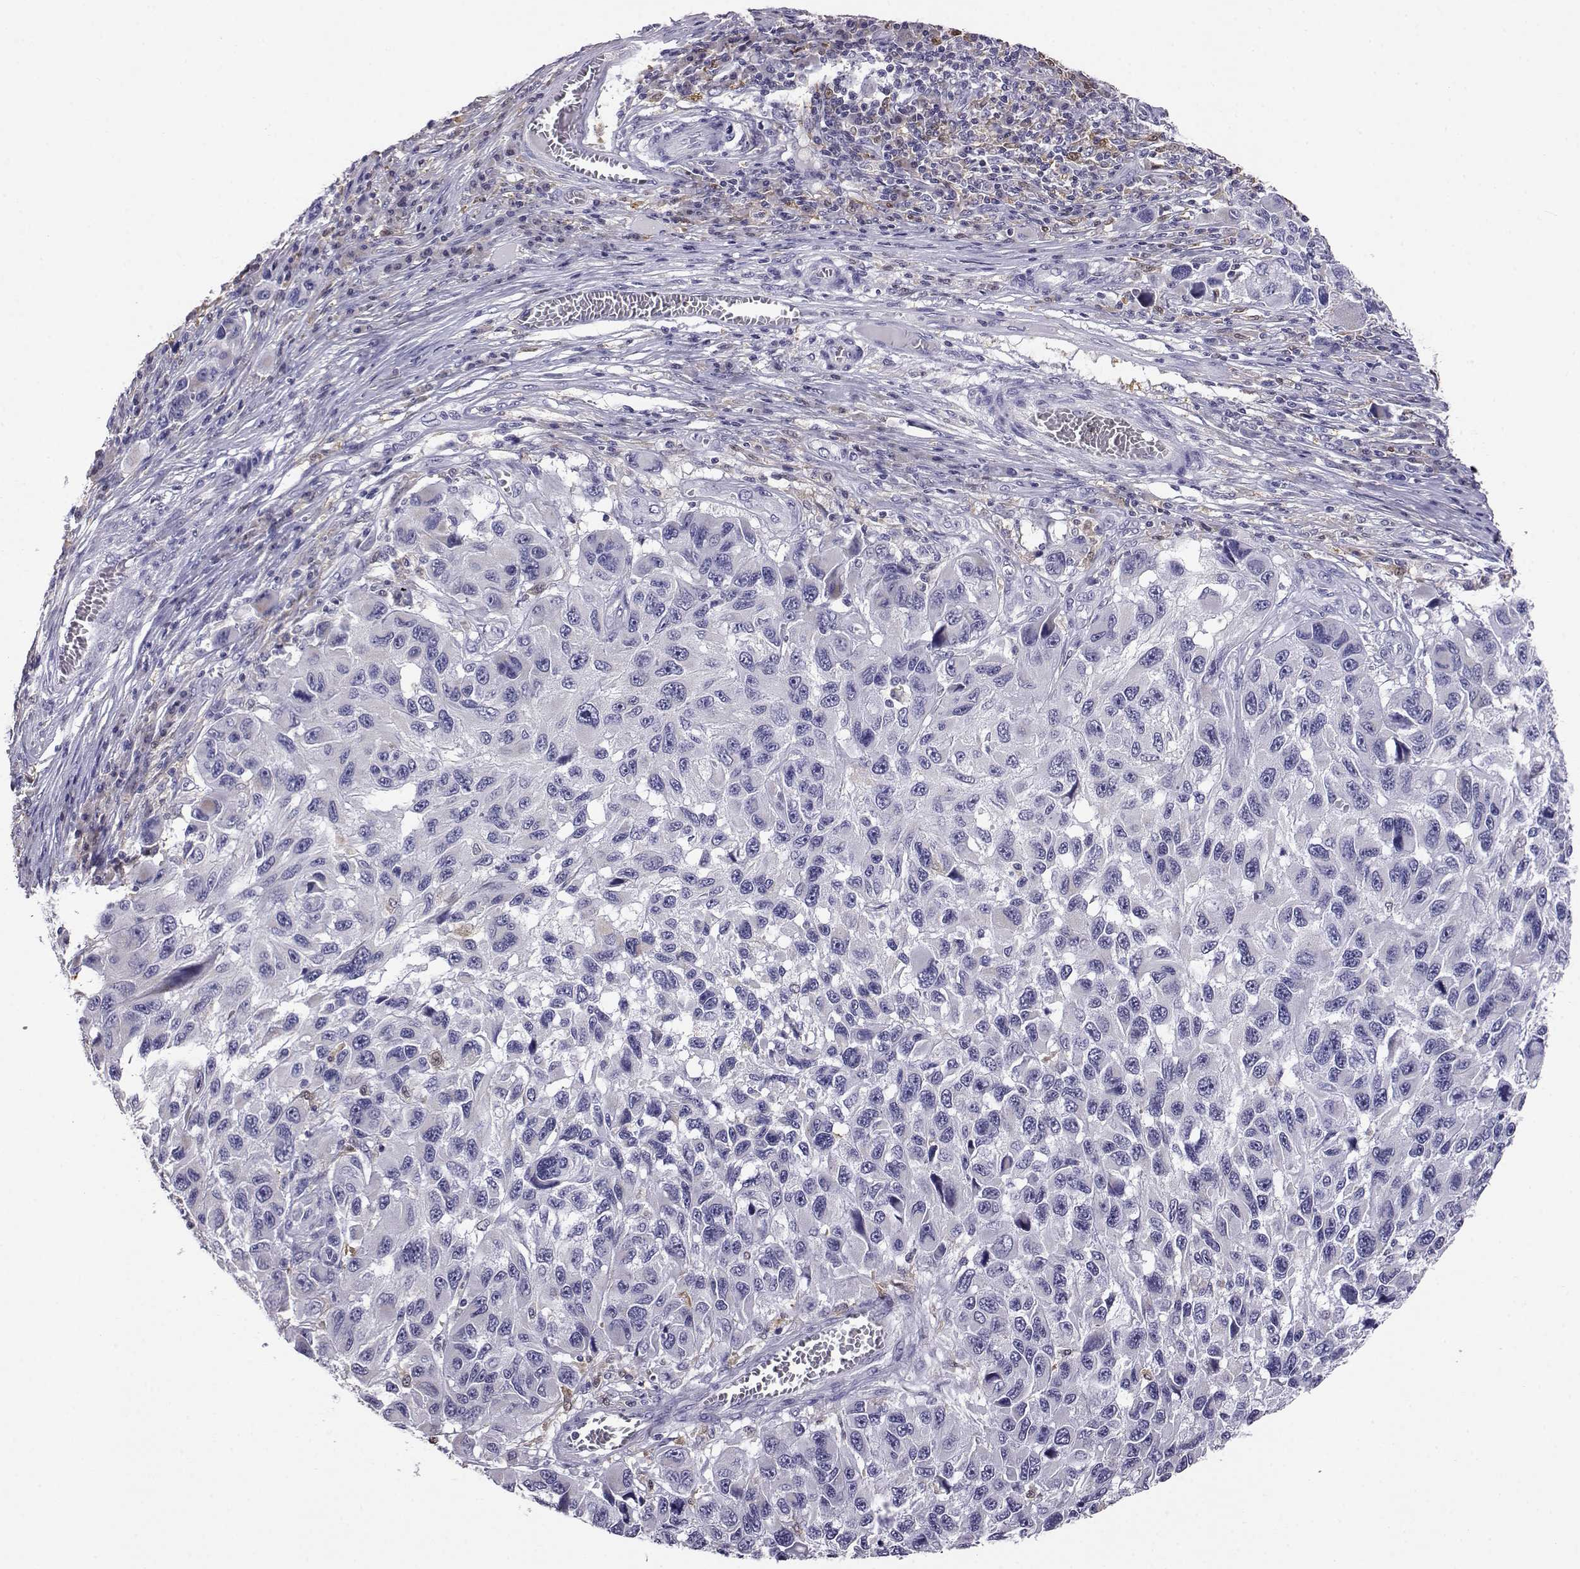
{"staining": {"intensity": "negative", "quantity": "none", "location": "none"}, "tissue": "melanoma", "cell_type": "Tumor cells", "image_type": "cancer", "snomed": [{"axis": "morphology", "description": "Malignant melanoma, NOS"}, {"axis": "topography", "description": "Skin"}], "caption": "Immunohistochemistry (IHC) micrograph of human melanoma stained for a protein (brown), which displays no positivity in tumor cells.", "gene": "AKR1B1", "patient": {"sex": "male", "age": 53}}